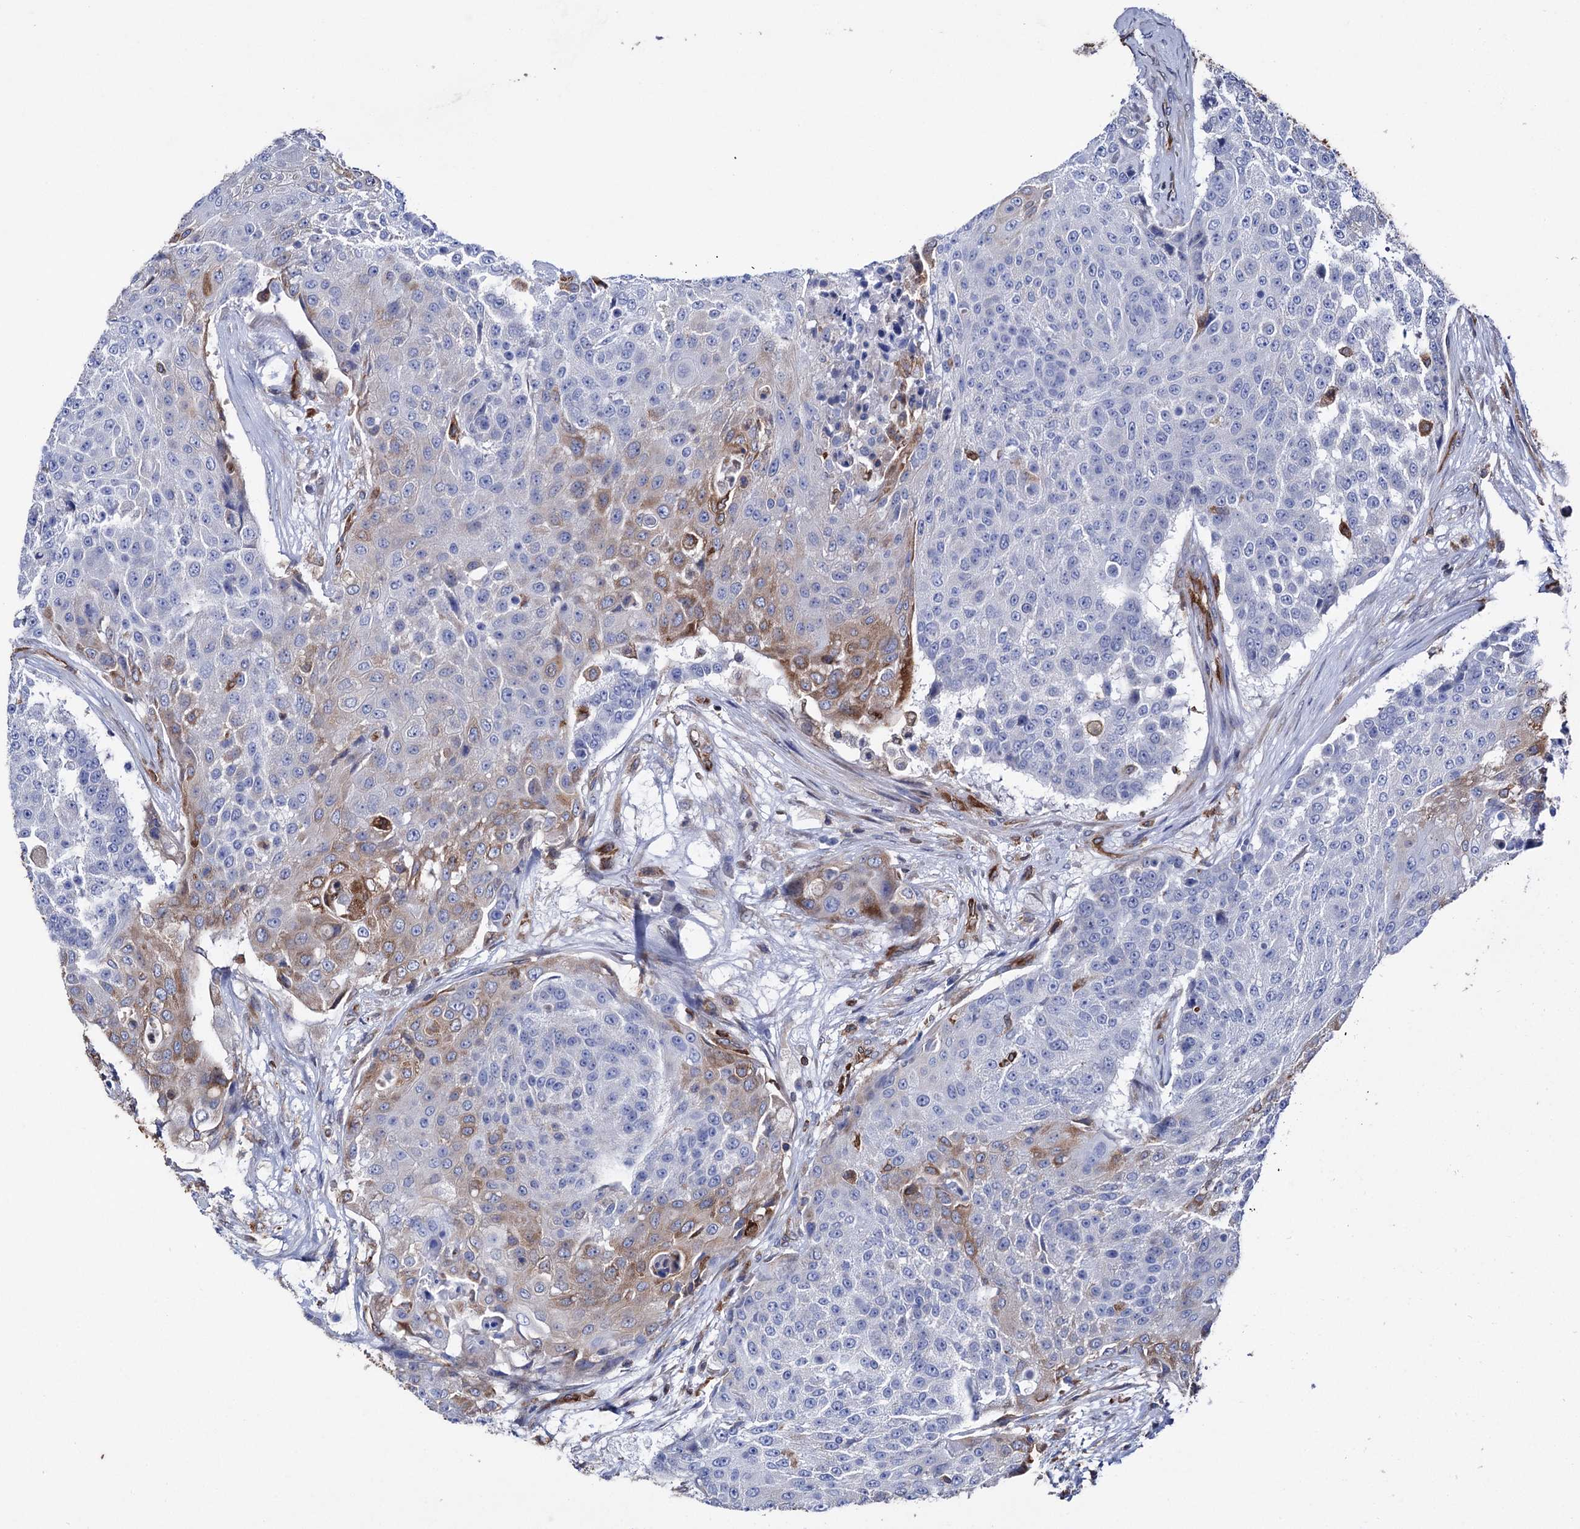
{"staining": {"intensity": "moderate", "quantity": "<25%", "location": "cytoplasmic/membranous"}, "tissue": "urothelial cancer", "cell_type": "Tumor cells", "image_type": "cancer", "snomed": [{"axis": "morphology", "description": "Urothelial carcinoma, High grade"}, {"axis": "topography", "description": "Urinary bladder"}], "caption": "Human urothelial cancer stained for a protein (brown) reveals moderate cytoplasmic/membranous positive positivity in approximately <25% of tumor cells.", "gene": "STING1", "patient": {"sex": "female", "age": 63}}